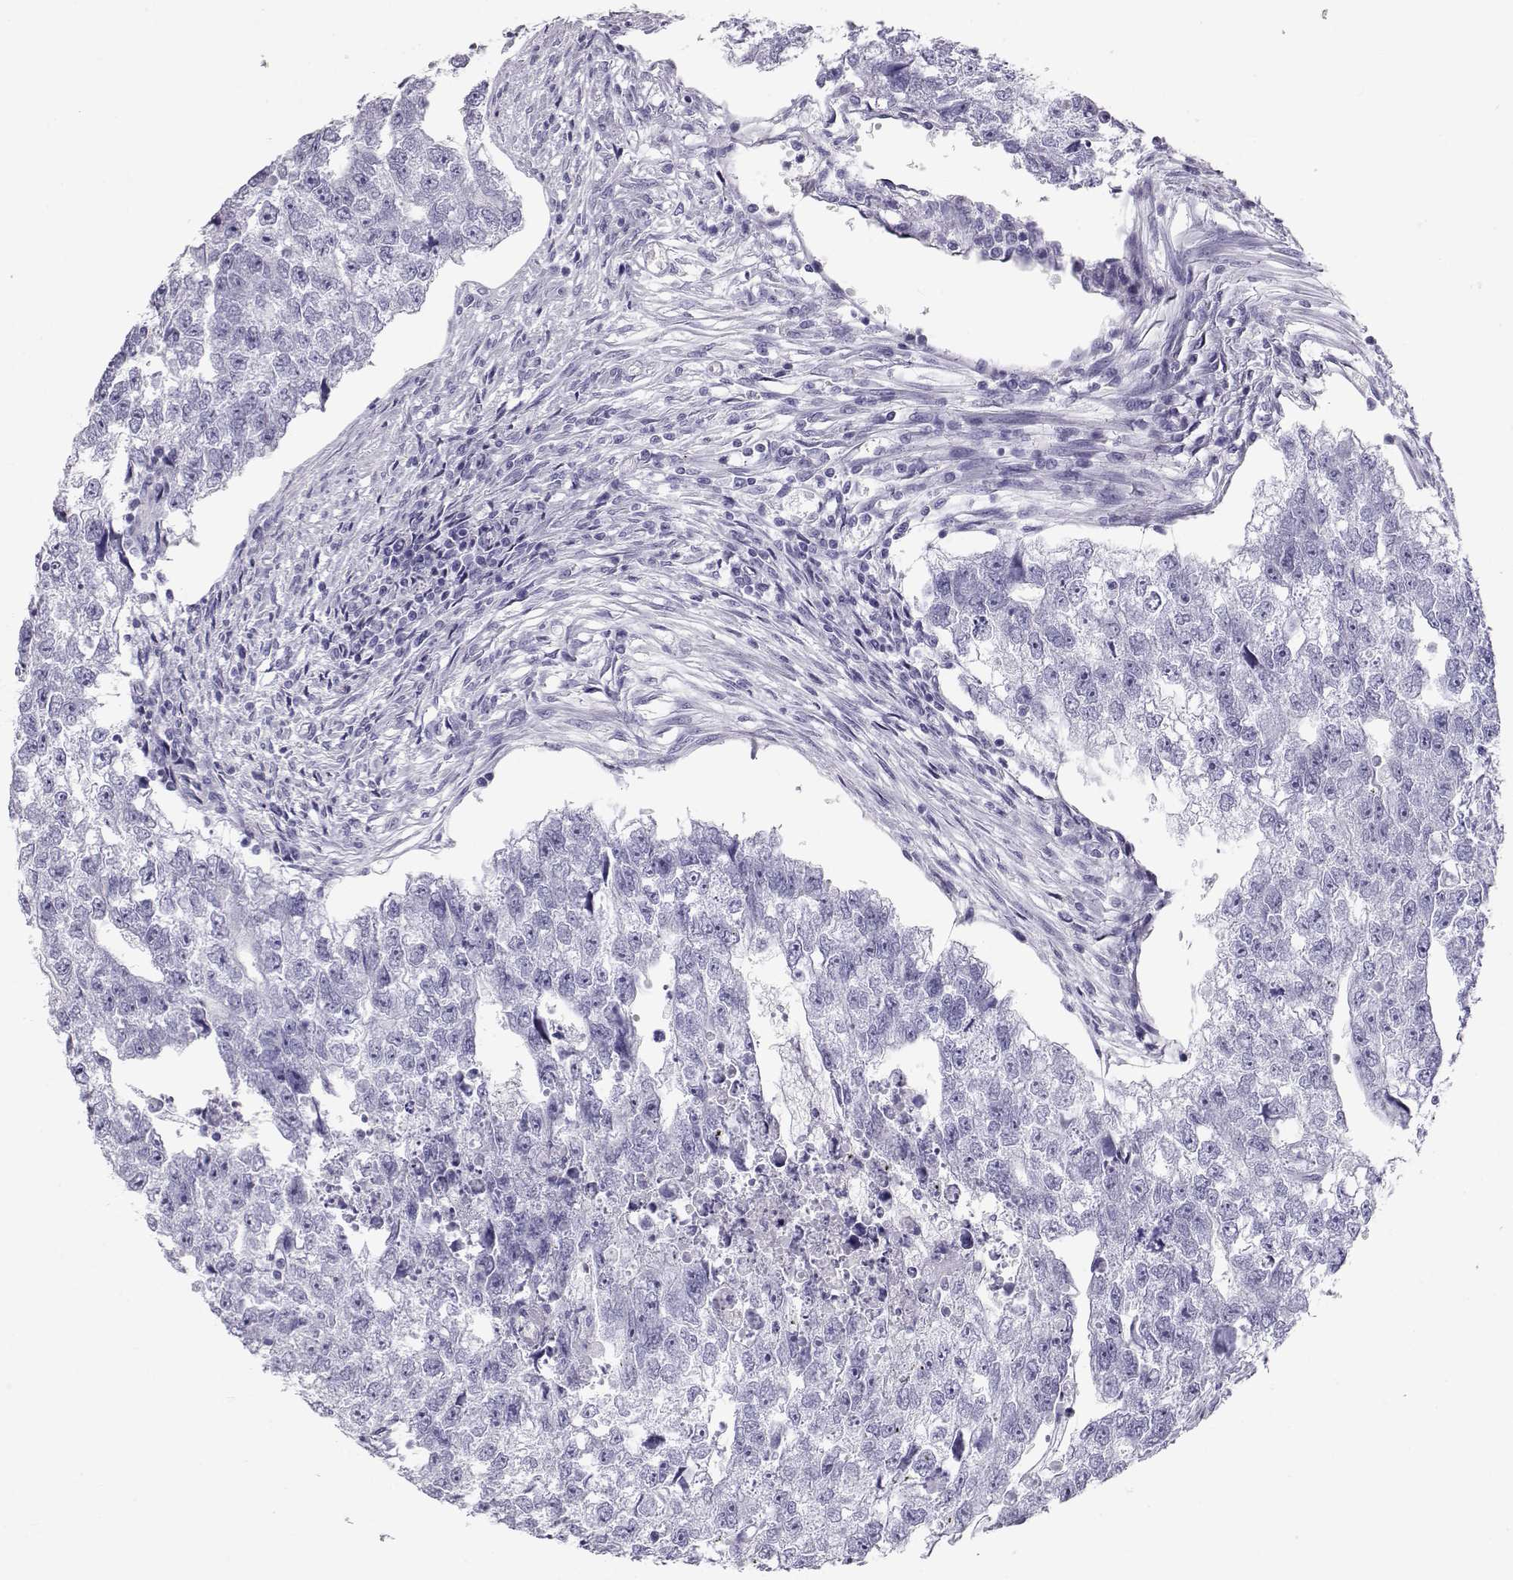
{"staining": {"intensity": "negative", "quantity": "none", "location": "none"}, "tissue": "testis cancer", "cell_type": "Tumor cells", "image_type": "cancer", "snomed": [{"axis": "morphology", "description": "Carcinoma, Embryonal, NOS"}, {"axis": "morphology", "description": "Teratoma, malignant, NOS"}, {"axis": "topography", "description": "Testis"}], "caption": "Tumor cells show no significant protein staining in embryonal carcinoma (testis).", "gene": "RD3", "patient": {"sex": "male", "age": 44}}